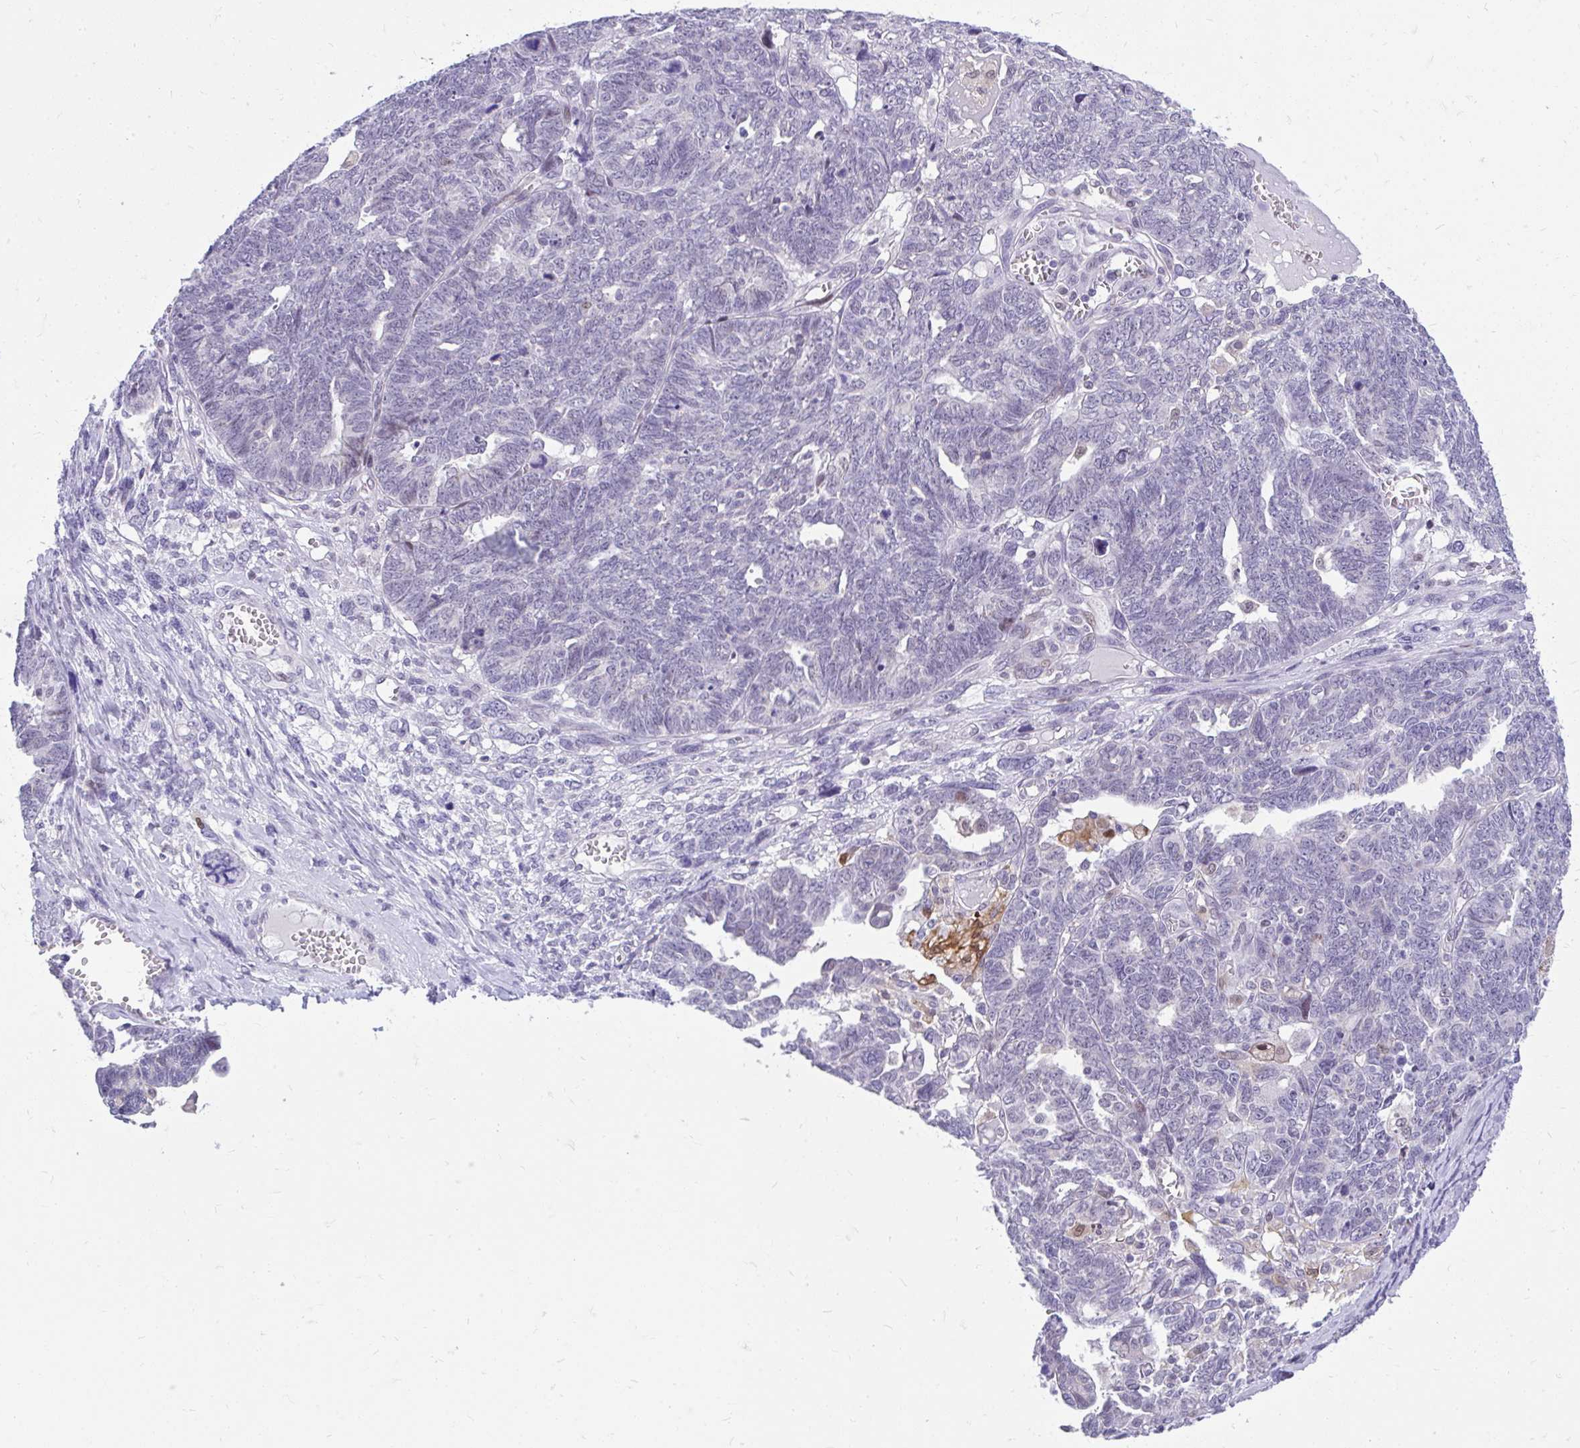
{"staining": {"intensity": "negative", "quantity": "none", "location": "none"}, "tissue": "ovarian cancer", "cell_type": "Tumor cells", "image_type": "cancer", "snomed": [{"axis": "morphology", "description": "Cystadenocarcinoma, serous, NOS"}, {"axis": "topography", "description": "Ovary"}], "caption": "High magnification brightfield microscopy of ovarian cancer stained with DAB (brown) and counterstained with hematoxylin (blue): tumor cells show no significant positivity. Nuclei are stained in blue.", "gene": "GLB1L2", "patient": {"sex": "female", "age": 79}}